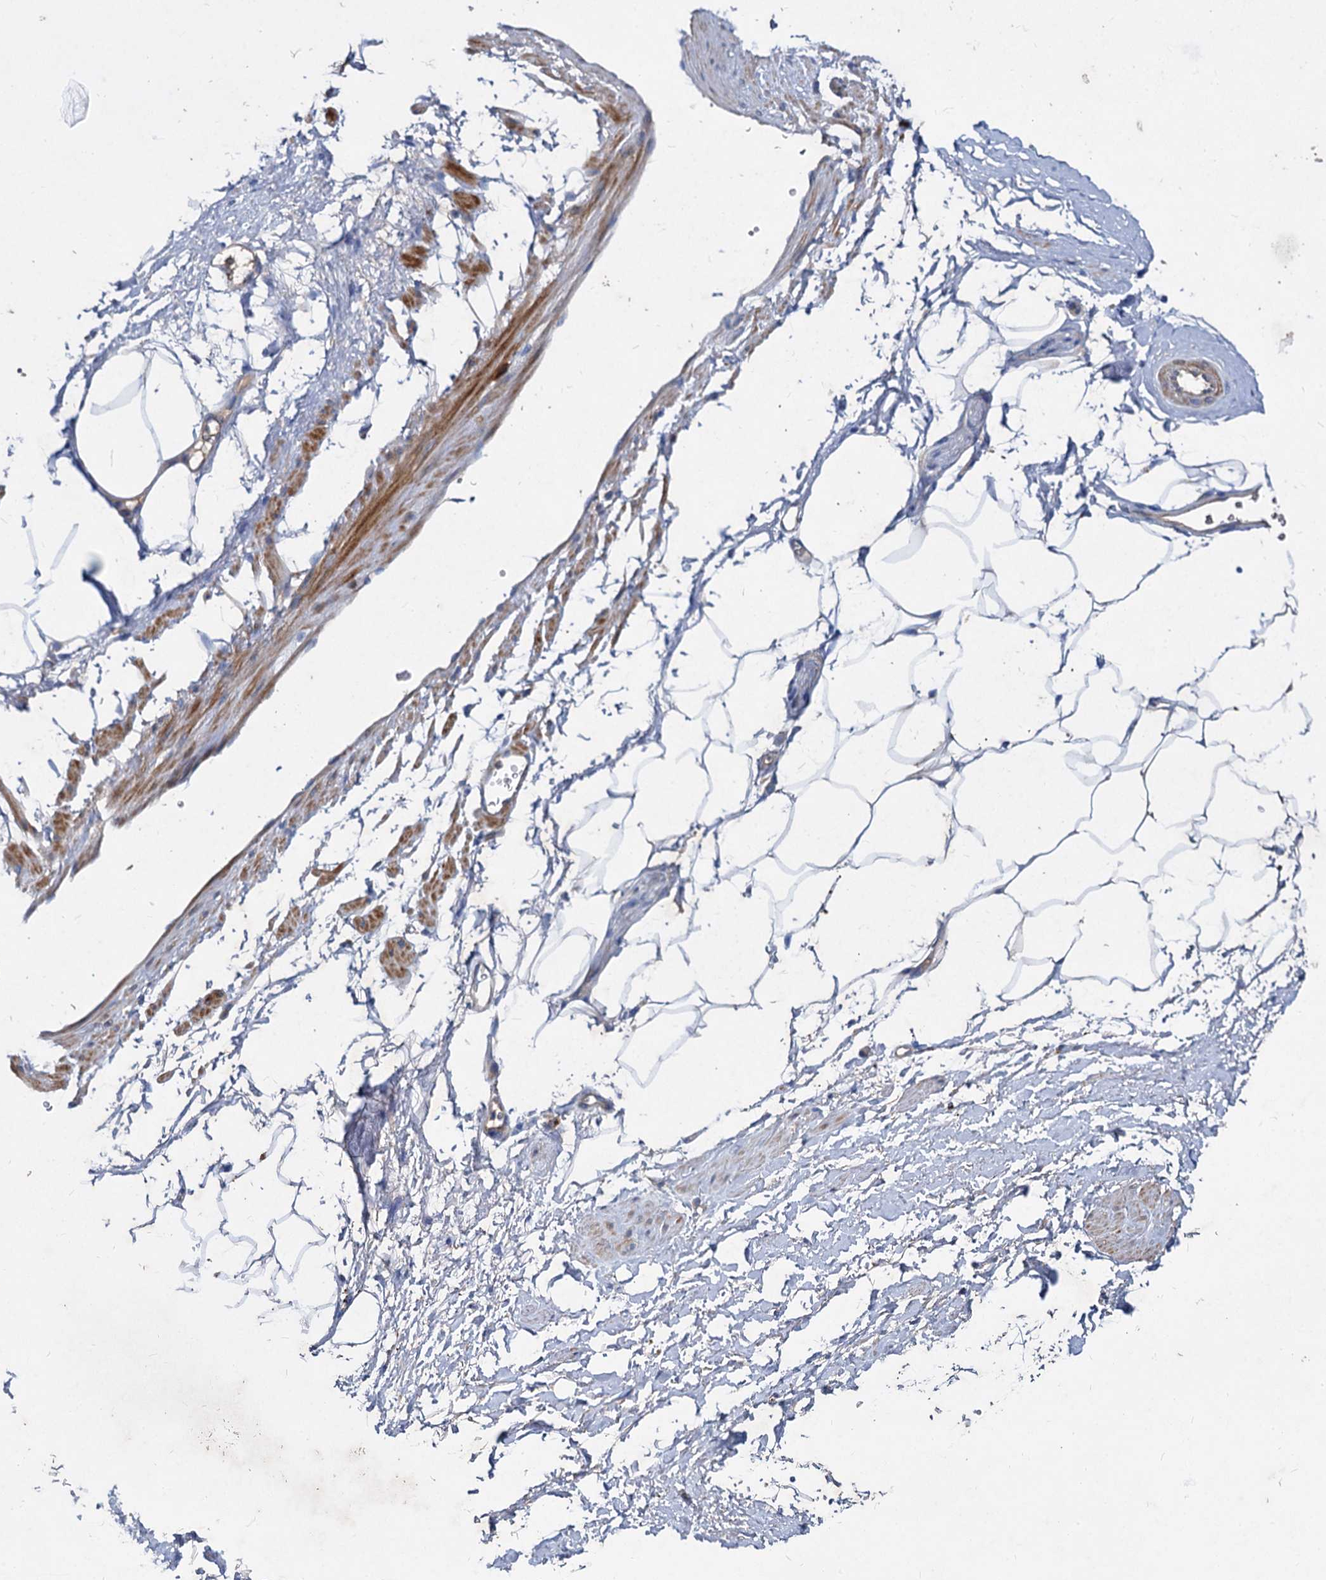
{"staining": {"intensity": "negative", "quantity": "none", "location": "none"}, "tissue": "adipose tissue", "cell_type": "Adipocytes", "image_type": "normal", "snomed": [{"axis": "morphology", "description": "Normal tissue, NOS"}, {"axis": "morphology", "description": "Adenocarcinoma, Low grade"}, {"axis": "topography", "description": "Prostate"}, {"axis": "topography", "description": "Peripheral nerve tissue"}], "caption": "An immunohistochemistry (IHC) image of normal adipose tissue is shown. There is no staining in adipocytes of adipose tissue. Brightfield microscopy of IHC stained with DAB (brown) and hematoxylin (blue), captured at high magnification.", "gene": "ALKBH7", "patient": {"sex": "male", "age": 63}}